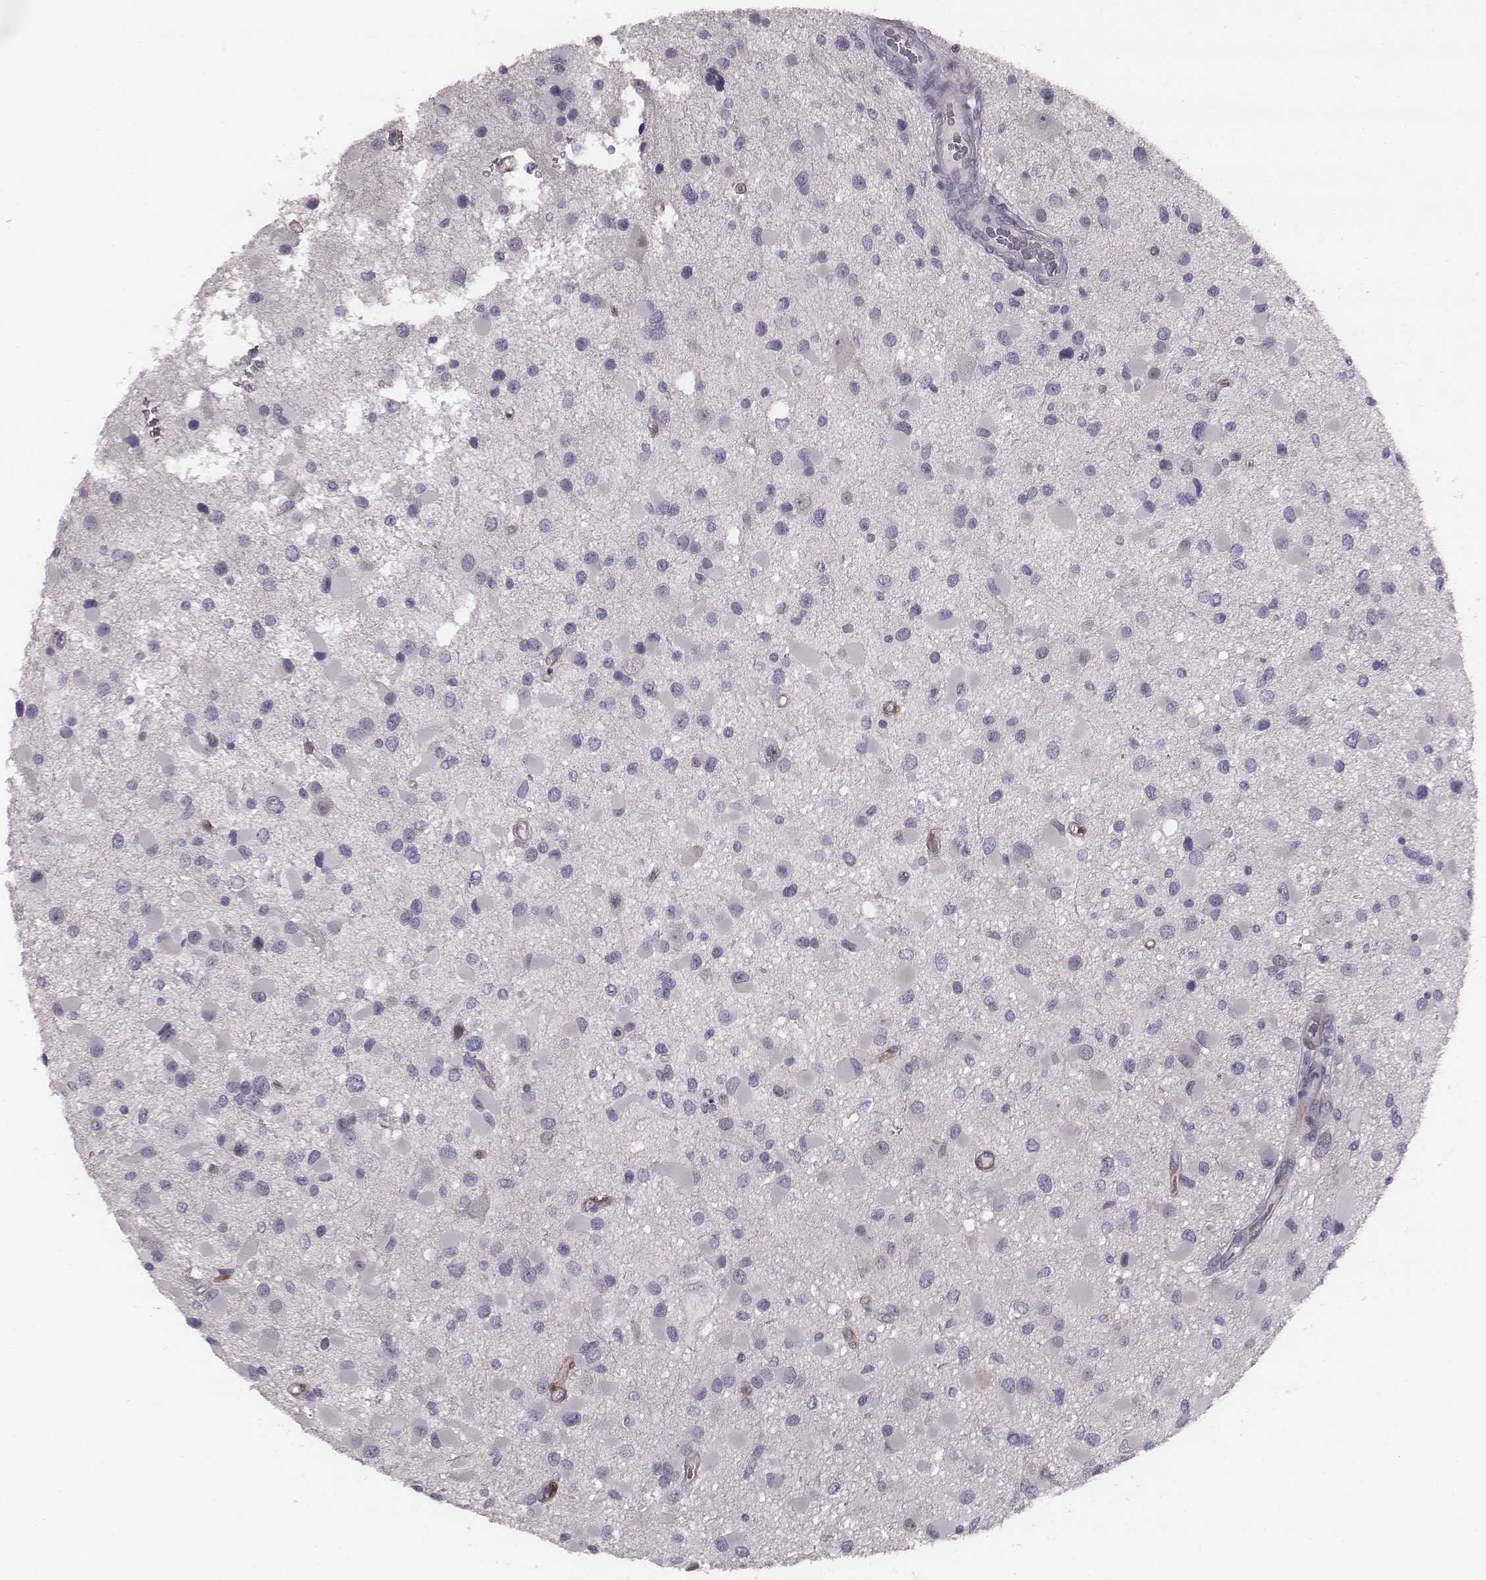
{"staining": {"intensity": "negative", "quantity": "none", "location": "none"}, "tissue": "glioma", "cell_type": "Tumor cells", "image_type": "cancer", "snomed": [{"axis": "morphology", "description": "Glioma, malignant, Low grade"}, {"axis": "topography", "description": "Brain"}], "caption": "IHC micrograph of neoplastic tissue: human malignant glioma (low-grade) stained with DAB exhibits no significant protein staining in tumor cells.", "gene": "PDE8B", "patient": {"sex": "female", "age": 32}}